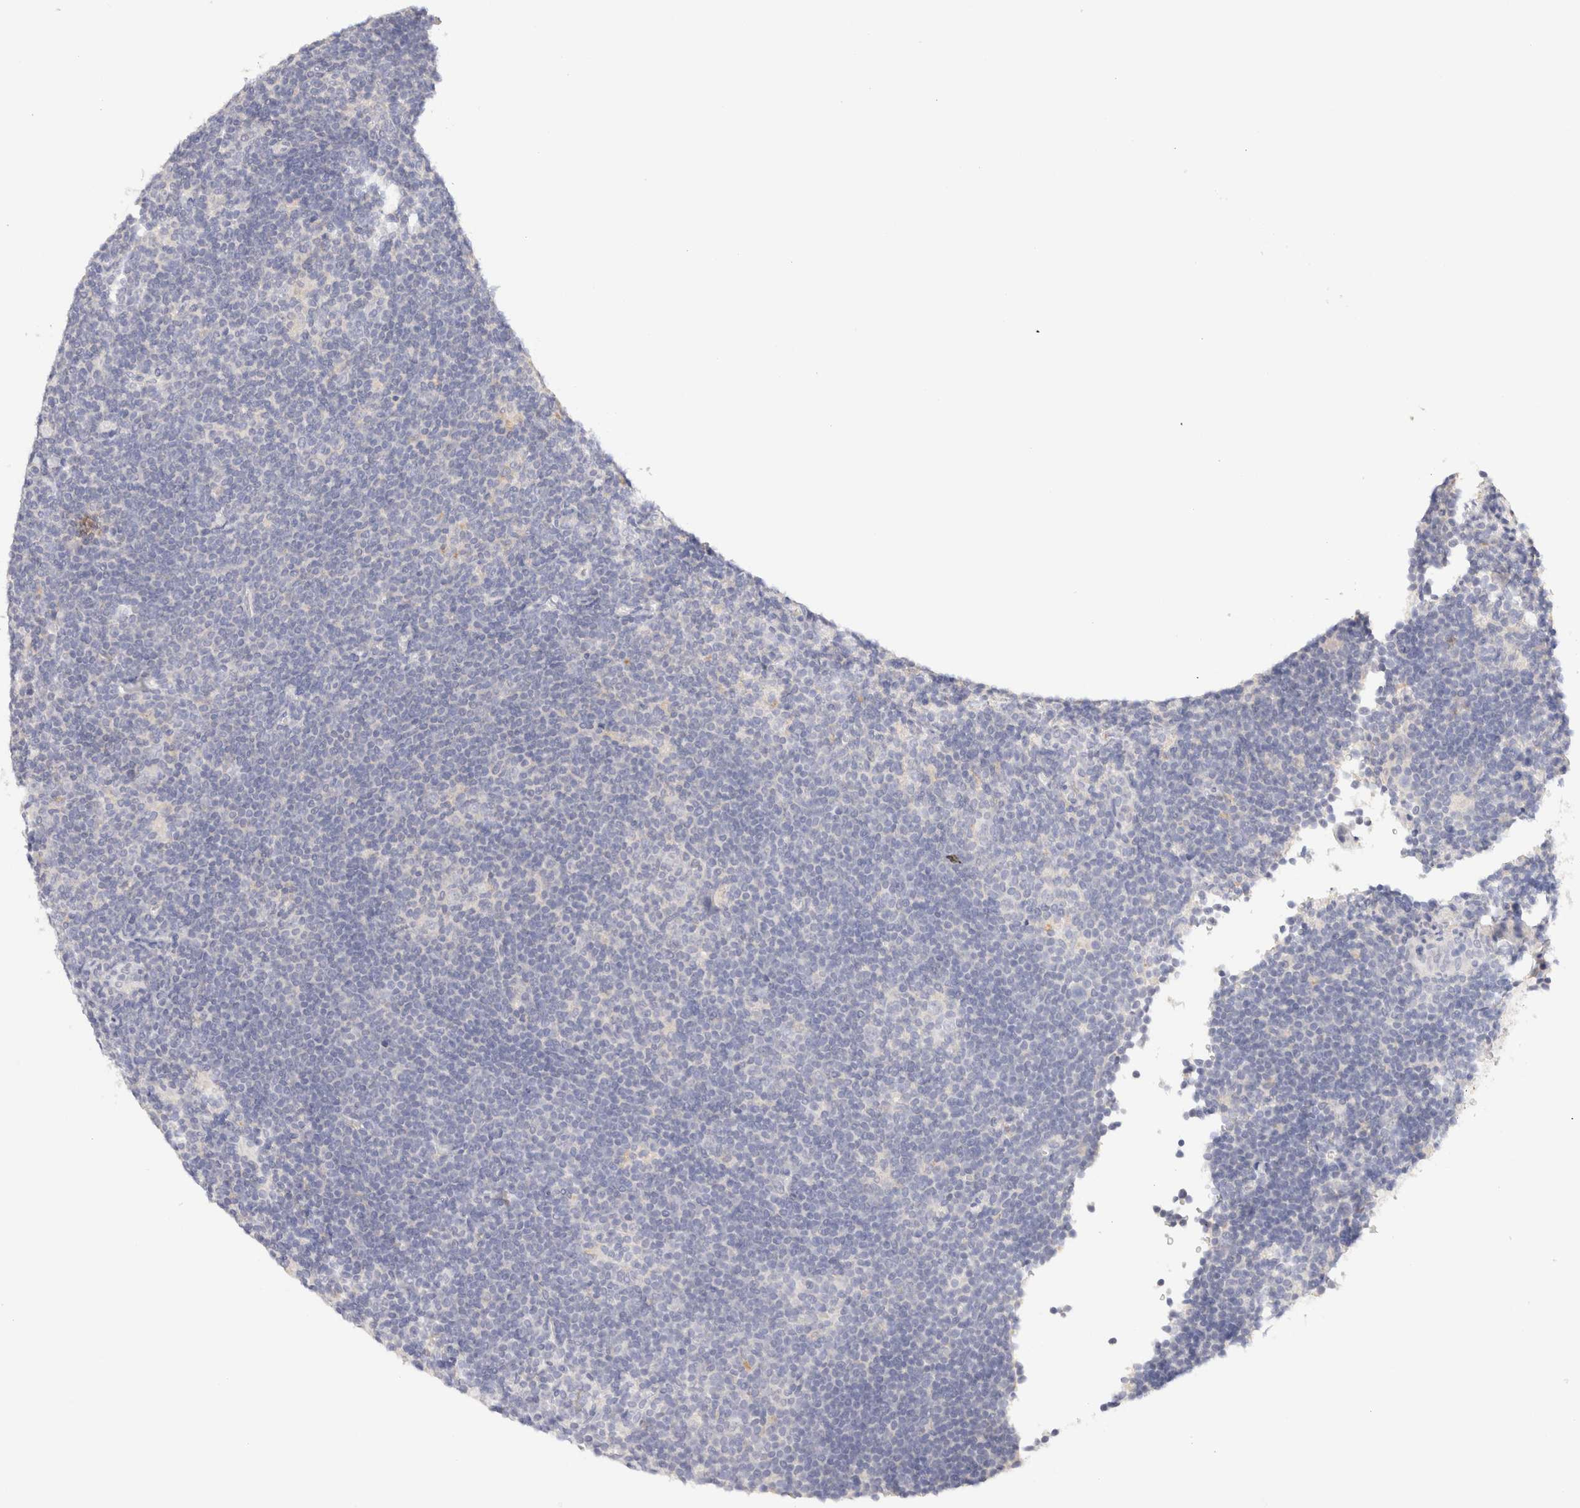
{"staining": {"intensity": "negative", "quantity": "none", "location": "none"}, "tissue": "lymphoma", "cell_type": "Tumor cells", "image_type": "cancer", "snomed": [{"axis": "morphology", "description": "Hodgkin's disease, NOS"}, {"axis": "topography", "description": "Lymph node"}], "caption": "Lymphoma was stained to show a protein in brown. There is no significant positivity in tumor cells.", "gene": "SCGB2A2", "patient": {"sex": "female", "age": 57}}